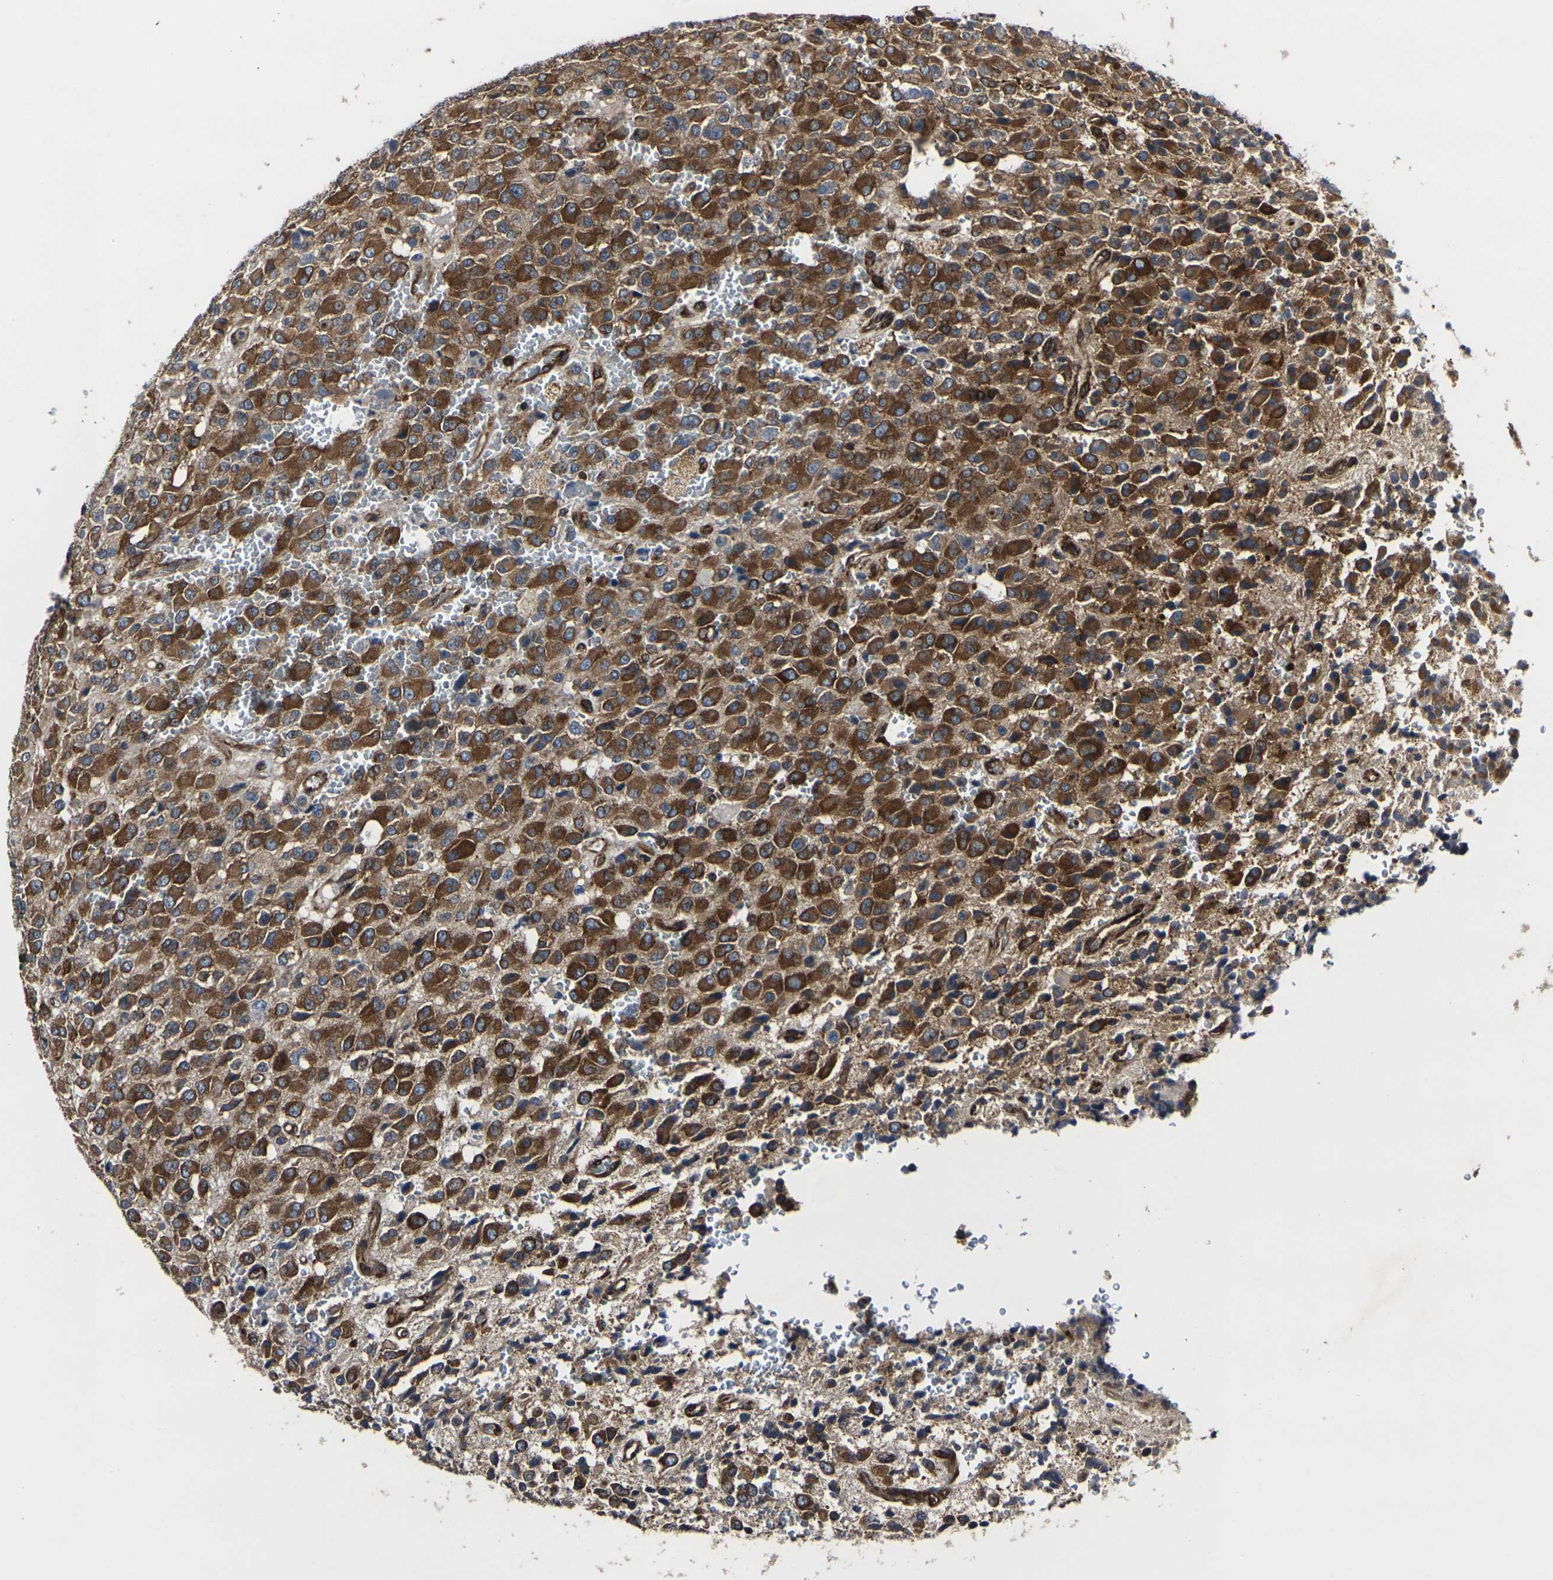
{"staining": {"intensity": "strong", "quantity": ">75%", "location": "cytoplasmic/membranous"}, "tissue": "glioma", "cell_type": "Tumor cells", "image_type": "cancer", "snomed": [{"axis": "morphology", "description": "Glioma, malignant, High grade"}, {"axis": "topography", "description": "pancreas cauda"}], "caption": "DAB immunohistochemical staining of human high-grade glioma (malignant) shows strong cytoplasmic/membranous protein expression in approximately >75% of tumor cells. (brown staining indicates protein expression, while blue staining denotes nuclei).", "gene": "MARCHF2", "patient": {"sex": "male", "age": 60}}